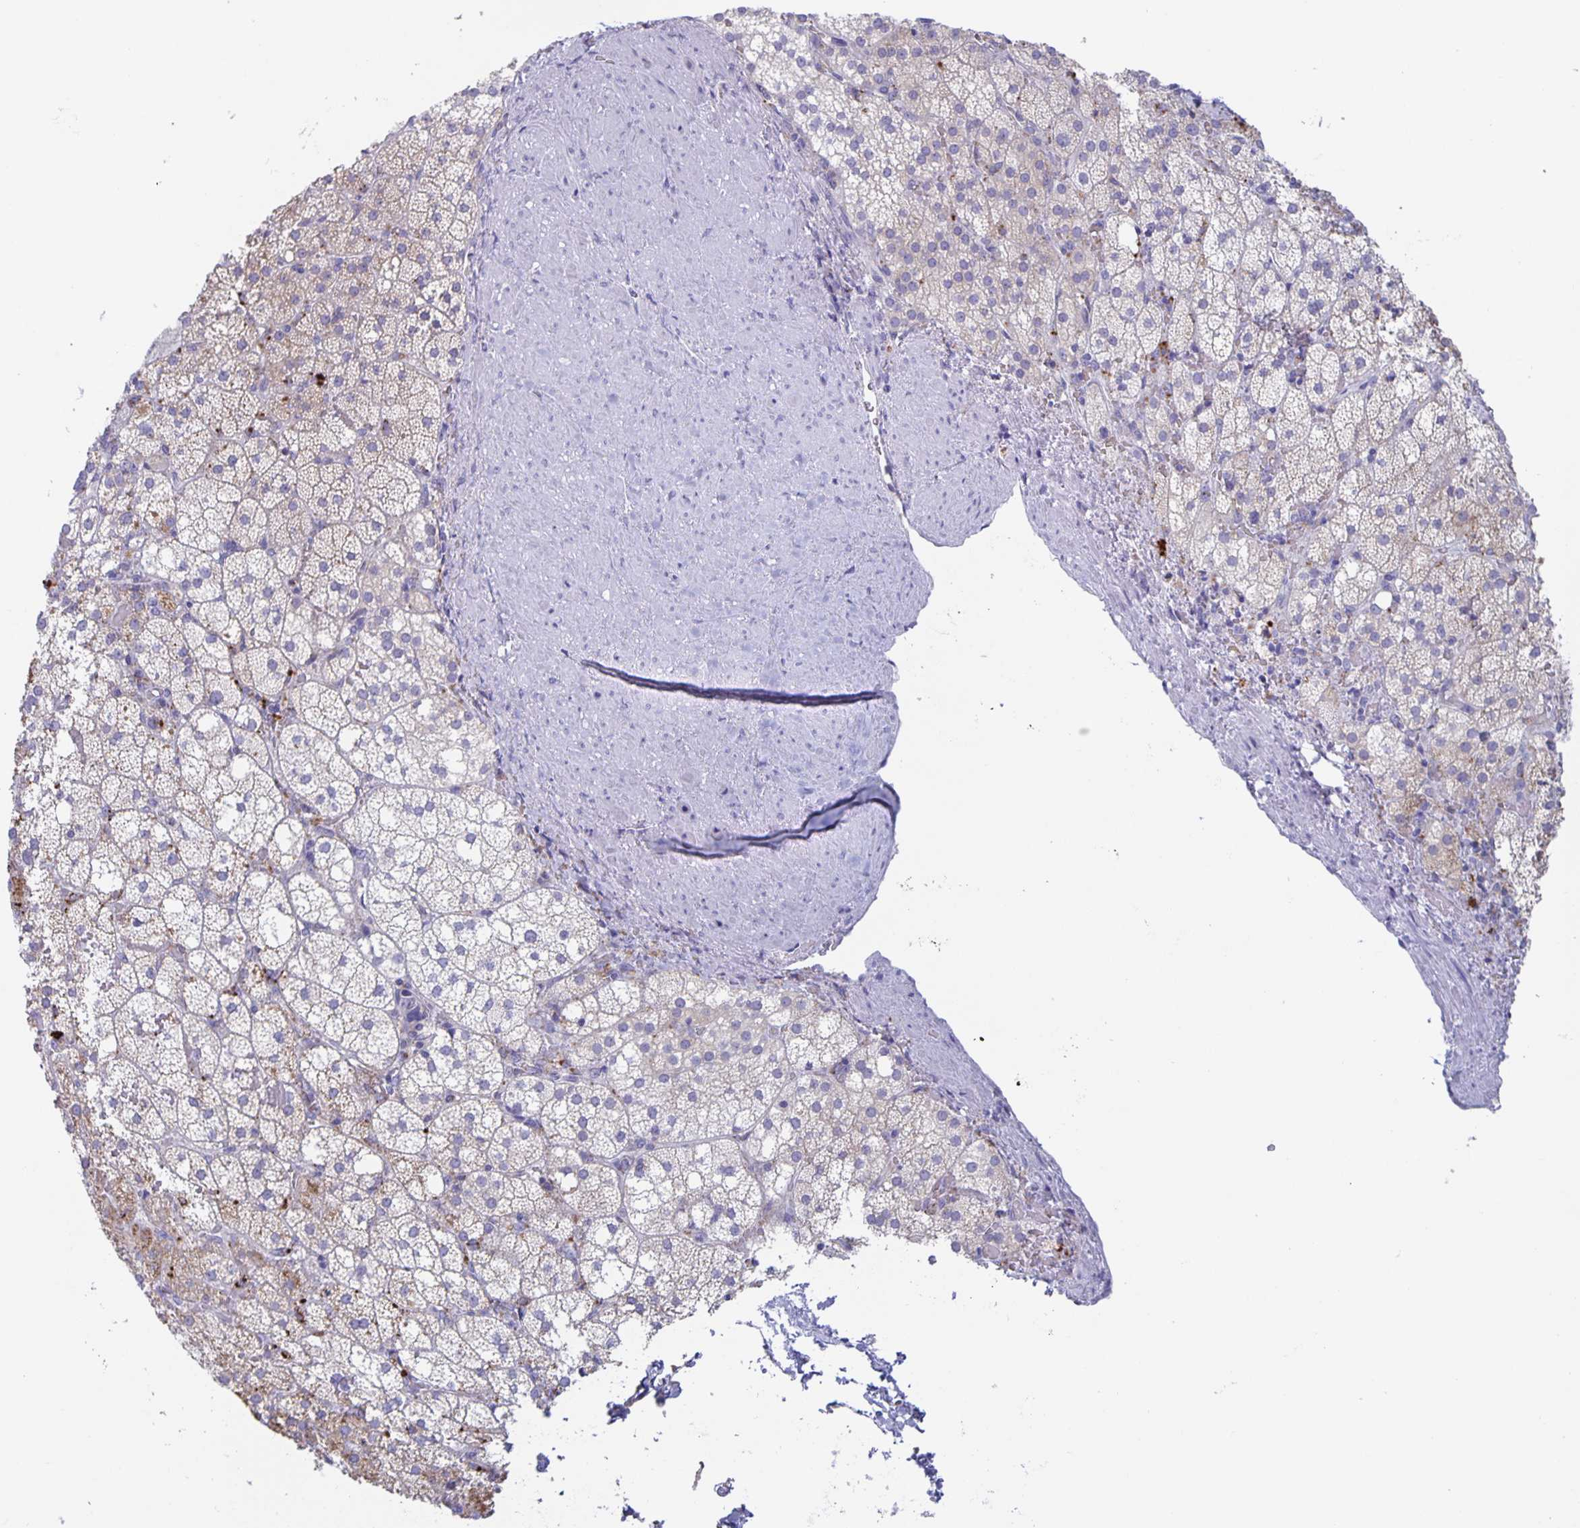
{"staining": {"intensity": "moderate", "quantity": "<25%", "location": "cytoplasmic/membranous"}, "tissue": "adrenal gland", "cell_type": "Glandular cells", "image_type": "normal", "snomed": [{"axis": "morphology", "description": "Normal tissue, NOS"}, {"axis": "topography", "description": "Adrenal gland"}], "caption": "Adrenal gland stained with a brown dye reveals moderate cytoplasmic/membranous positive staining in approximately <25% of glandular cells.", "gene": "LIPA", "patient": {"sex": "male", "age": 53}}